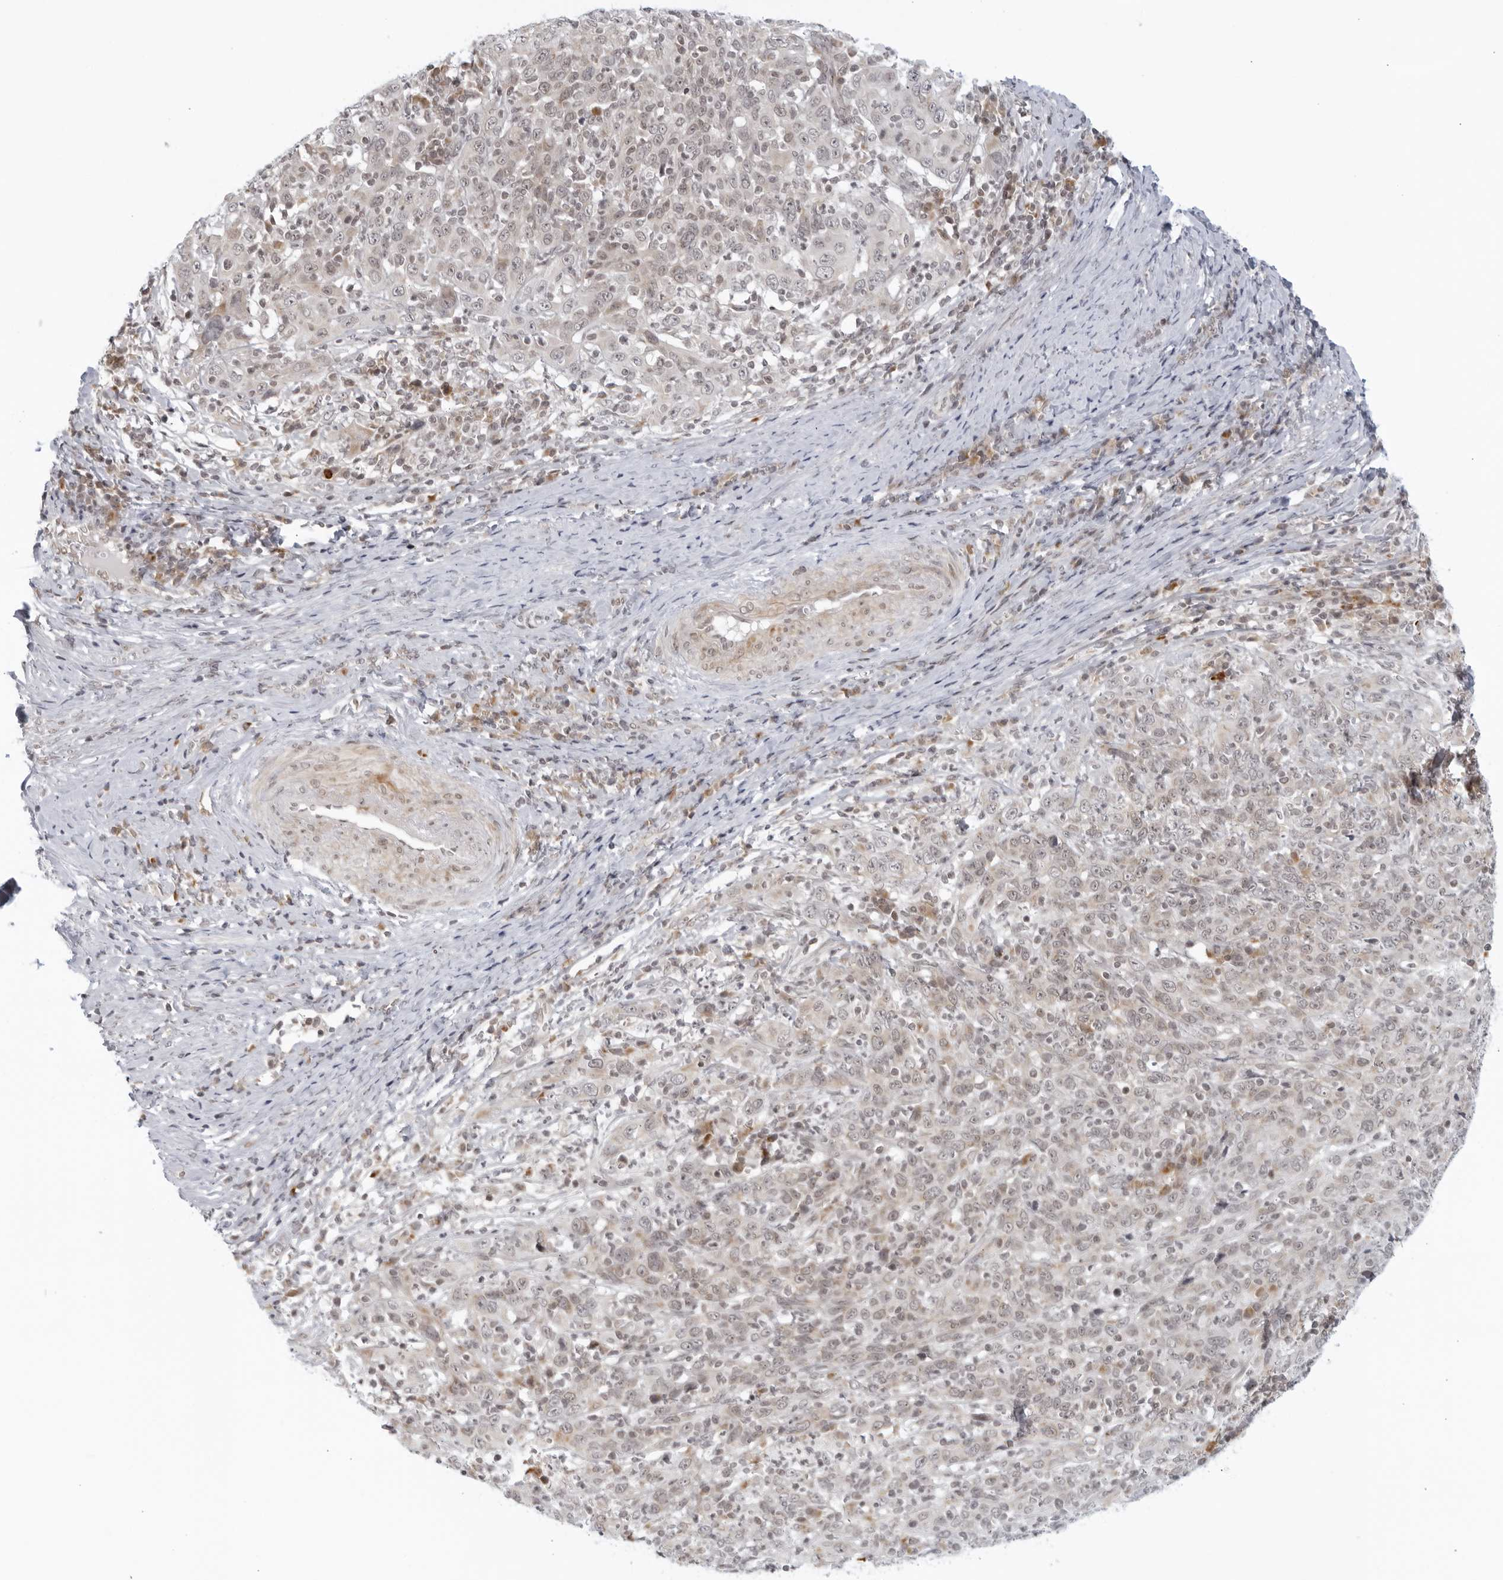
{"staining": {"intensity": "weak", "quantity": "<25%", "location": "nuclear"}, "tissue": "cervical cancer", "cell_type": "Tumor cells", "image_type": "cancer", "snomed": [{"axis": "morphology", "description": "Squamous cell carcinoma, NOS"}, {"axis": "topography", "description": "Cervix"}], "caption": "The immunohistochemistry histopathology image has no significant staining in tumor cells of cervical cancer (squamous cell carcinoma) tissue.", "gene": "RAB11FIP3", "patient": {"sex": "female", "age": 46}}